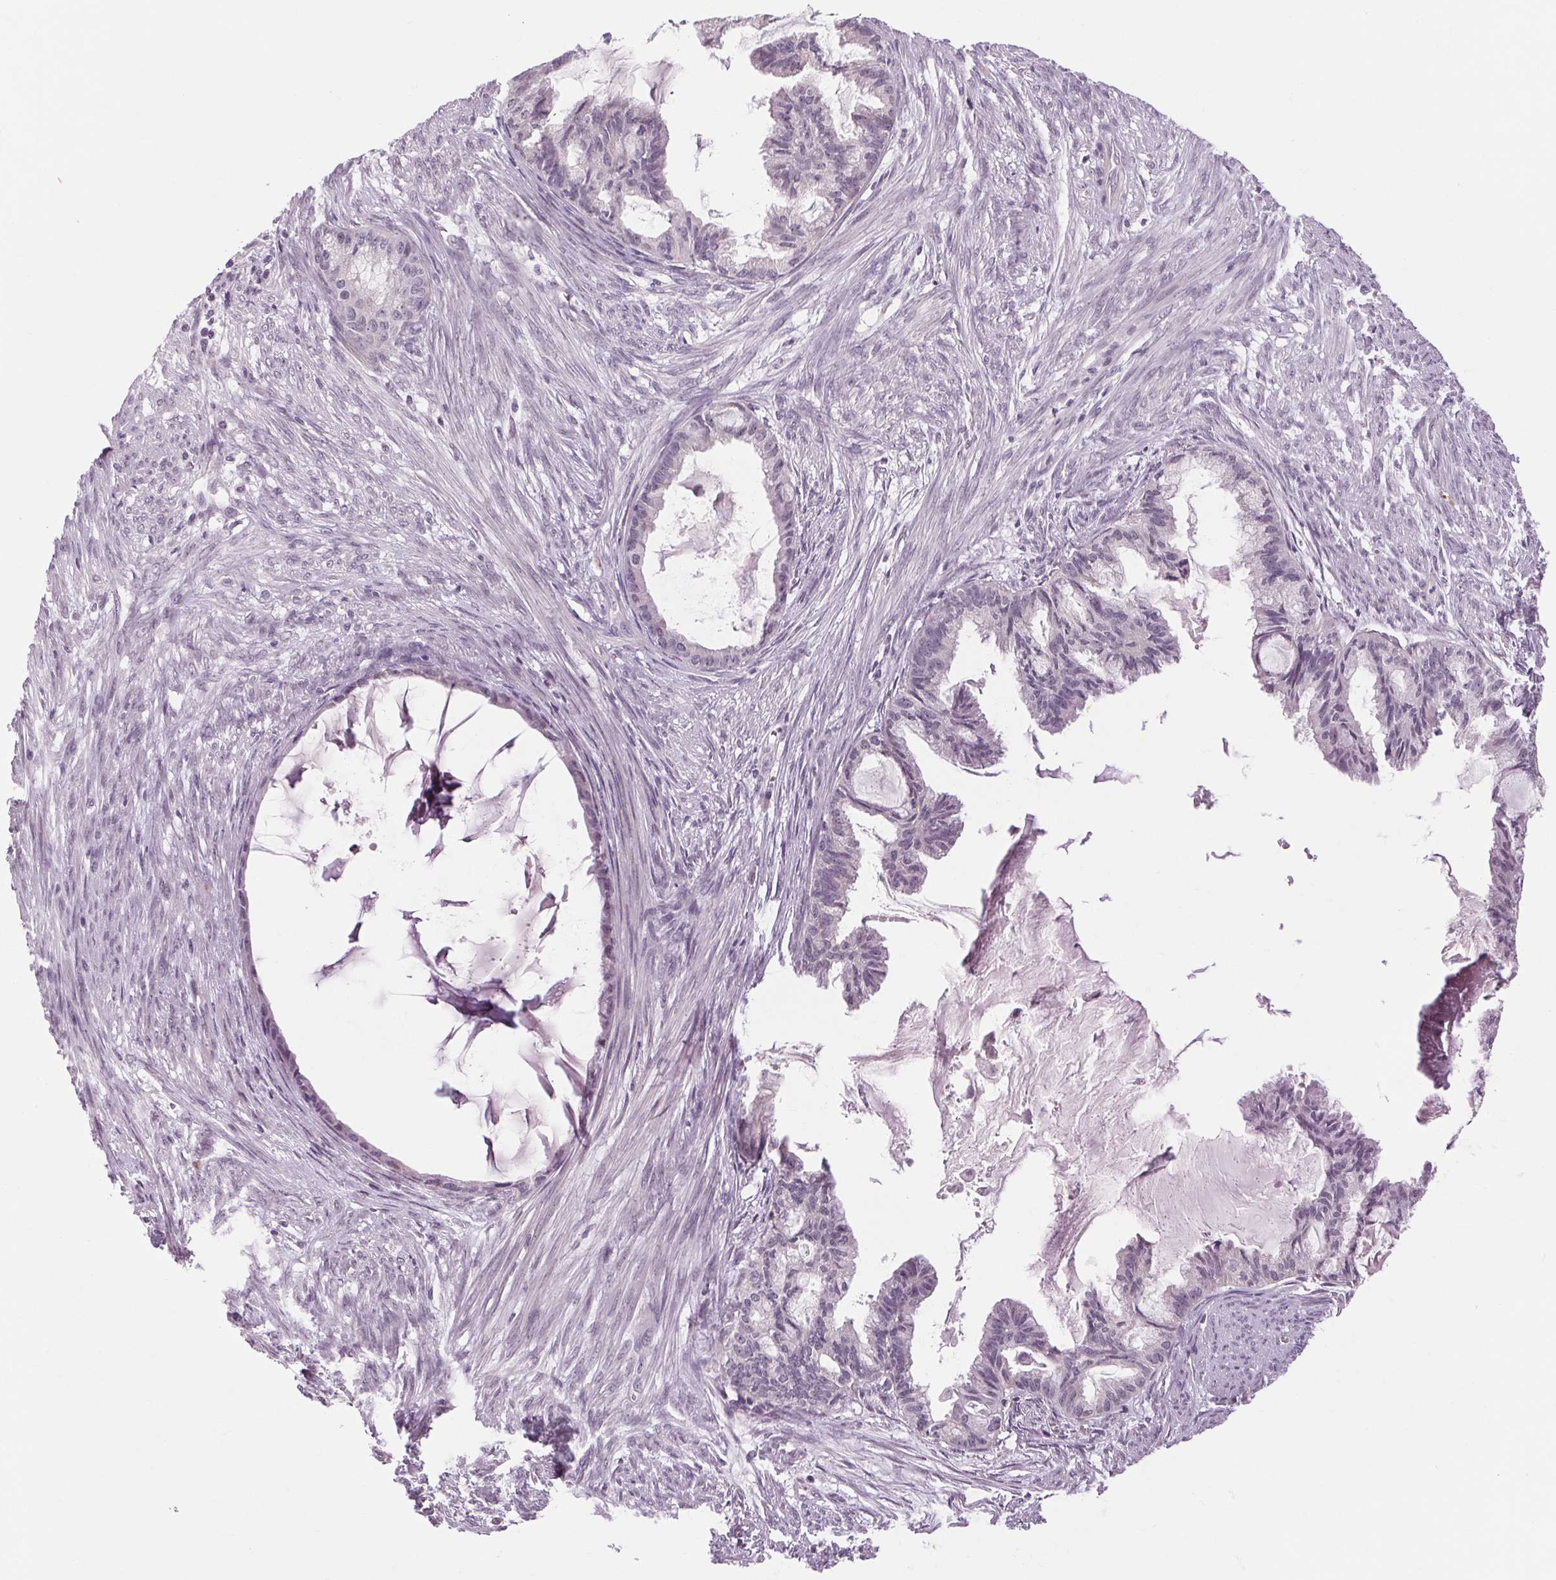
{"staining": {"intensity": "negative", "quantity": "none", "location": "none"}, "tissue": "endometrial cancer", "cell_type": "Tumor cells", "image_type": "cancer", "snomed": [{"axis": "morphology", "description": "Adenocarcinoma, NOS"}, {"axis": "topography", "description": "Endometrium"}], "caption": "Tumor cells show no significant staining in endometrial cancer (adenocarcinoma).", "gene": "KLHL40", "patient": {"sex": "female", "age": 86}}